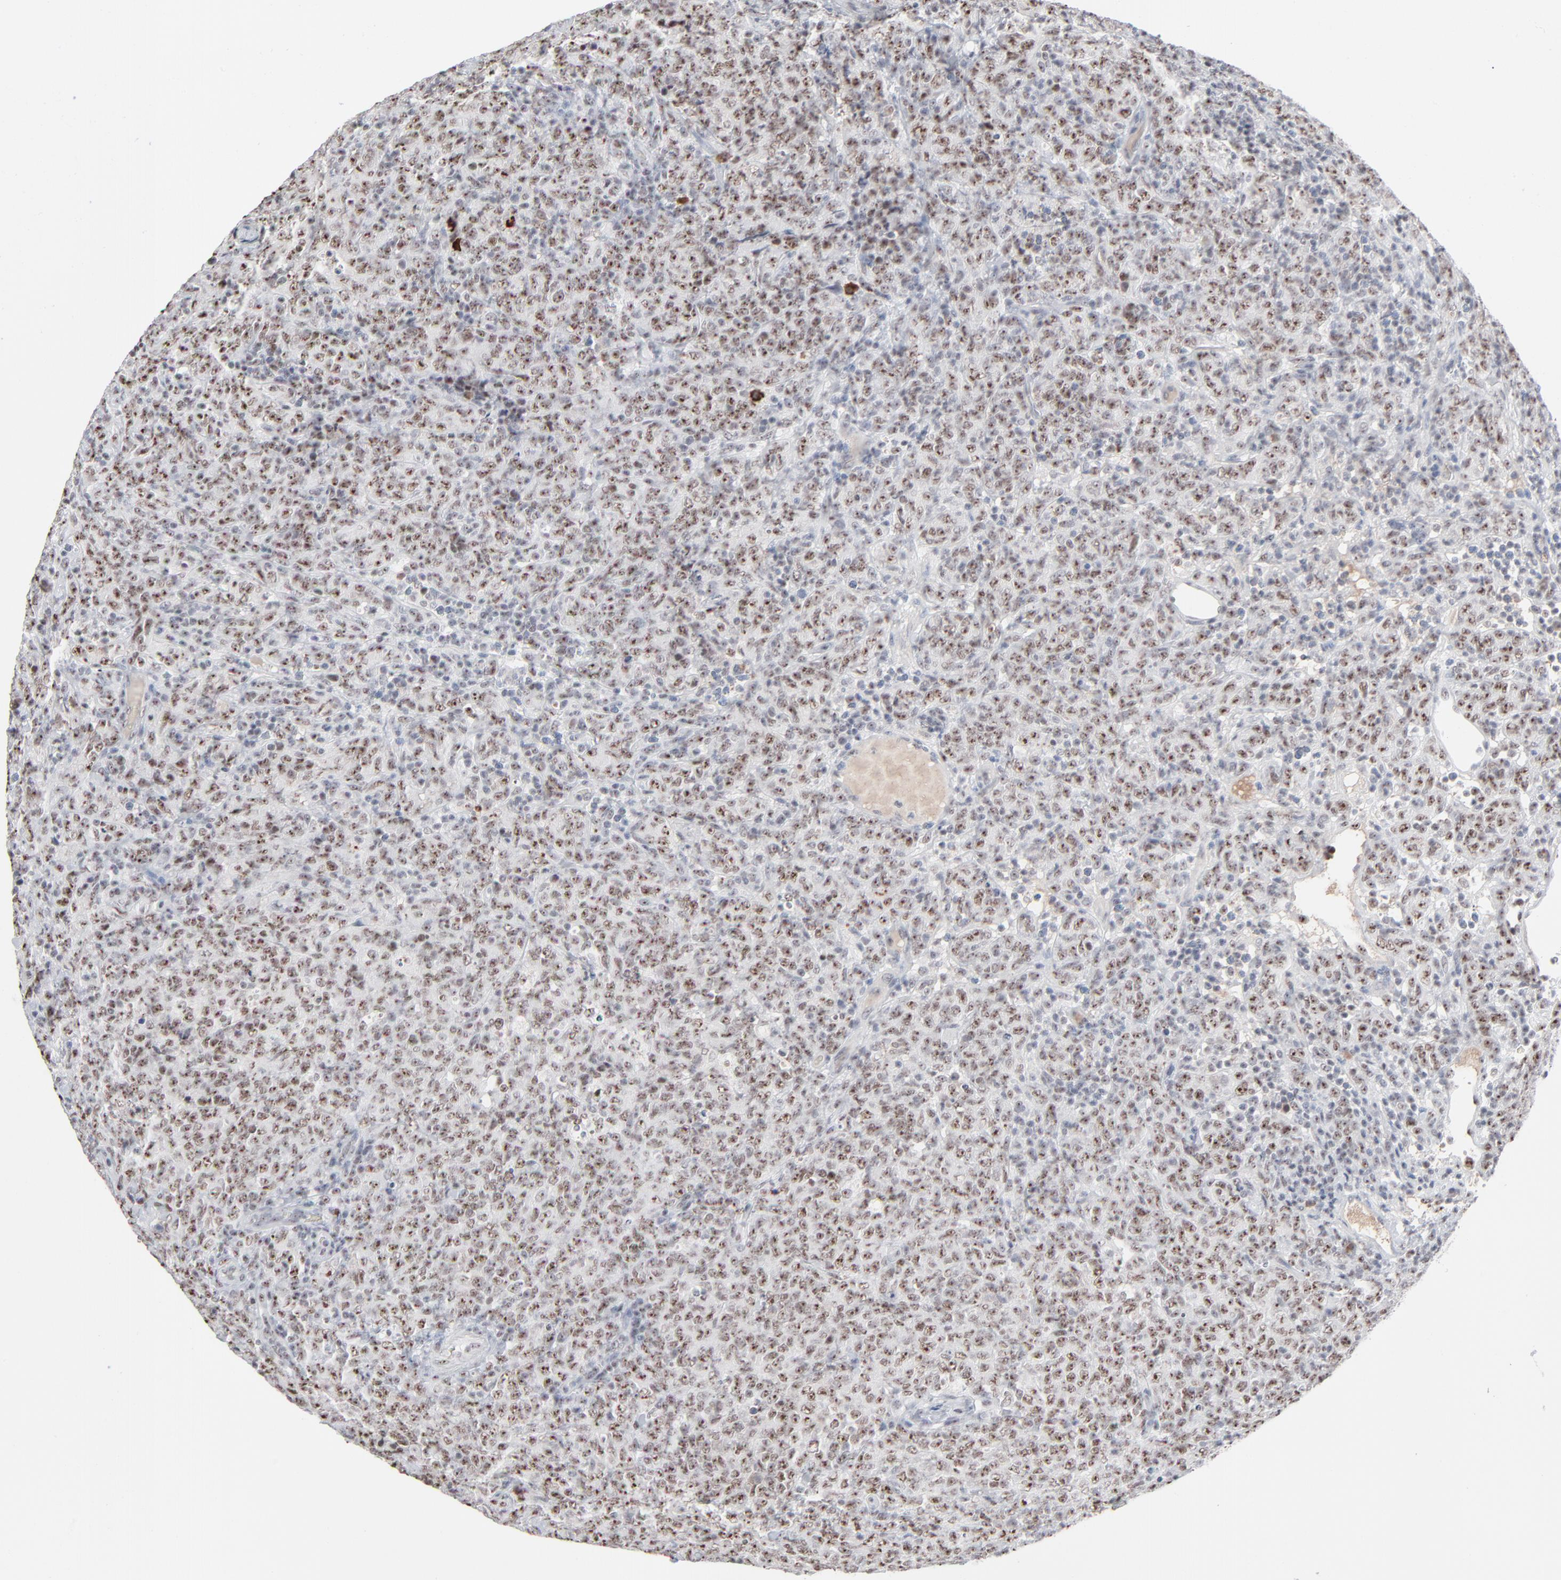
{"staining": {"intensity": "moderate", "quantity": ">75%", "location": "nuclear"}, "tissue": "lymphoma", "cell_type": "Tumor cells", "image_type": "cancer", "snomed": [{"axis": "morphology", "description": "Malignant lymphoma, non-Hodgkin's type, High grade"}, {"axis": "topography", "description": "Tonsil"}], "caption": "Malignant lymphoma, non-Hodgkin's type (high-grade) stained with a protein marker displays moderate staining in tumor cells.", "gene": "MPHOSPH6", "patient": {"sex": "female", "age": 36}}